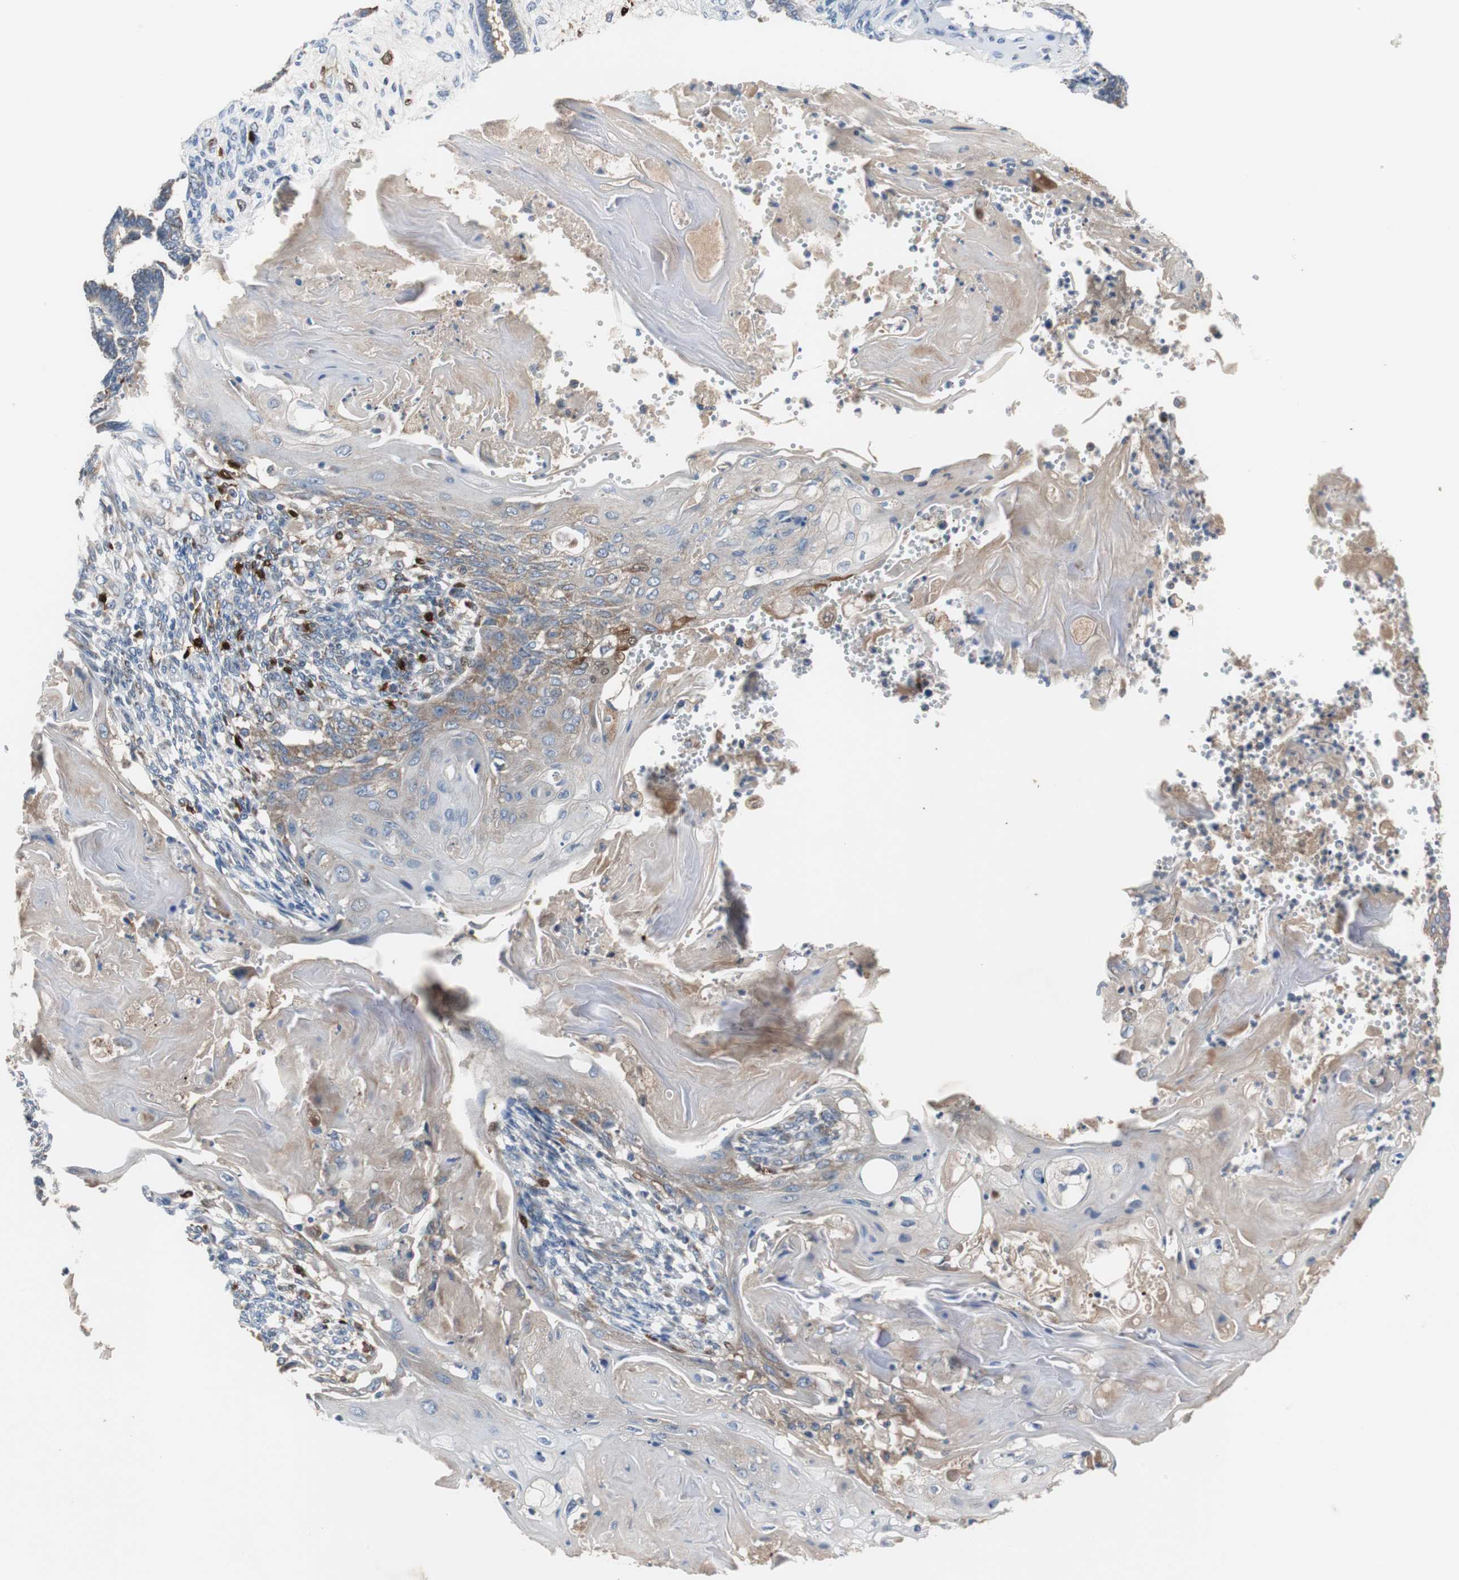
{"staining": {"intensity": "moderate", "quantity": ">75%", "location": "cytoplasmic/membranous"}, "tissue": "endometrial cancer", "cell_type": "Tumor cells", "image_type": "cancer", "snomed": [{"axis": "morphology", "description": "Neoplasm, malignant, NOS"}, {"axis": "topography", "description": "Endometrium"}], "caption": "Immunohistochemical staining of endometrial cancer exhibits medium levels of moderate cytoplasmic/membranous protein expression in approximately >75% of tumor cells.", "gene": "CALB2", "patient": {"sex": "female", "age": 74}}